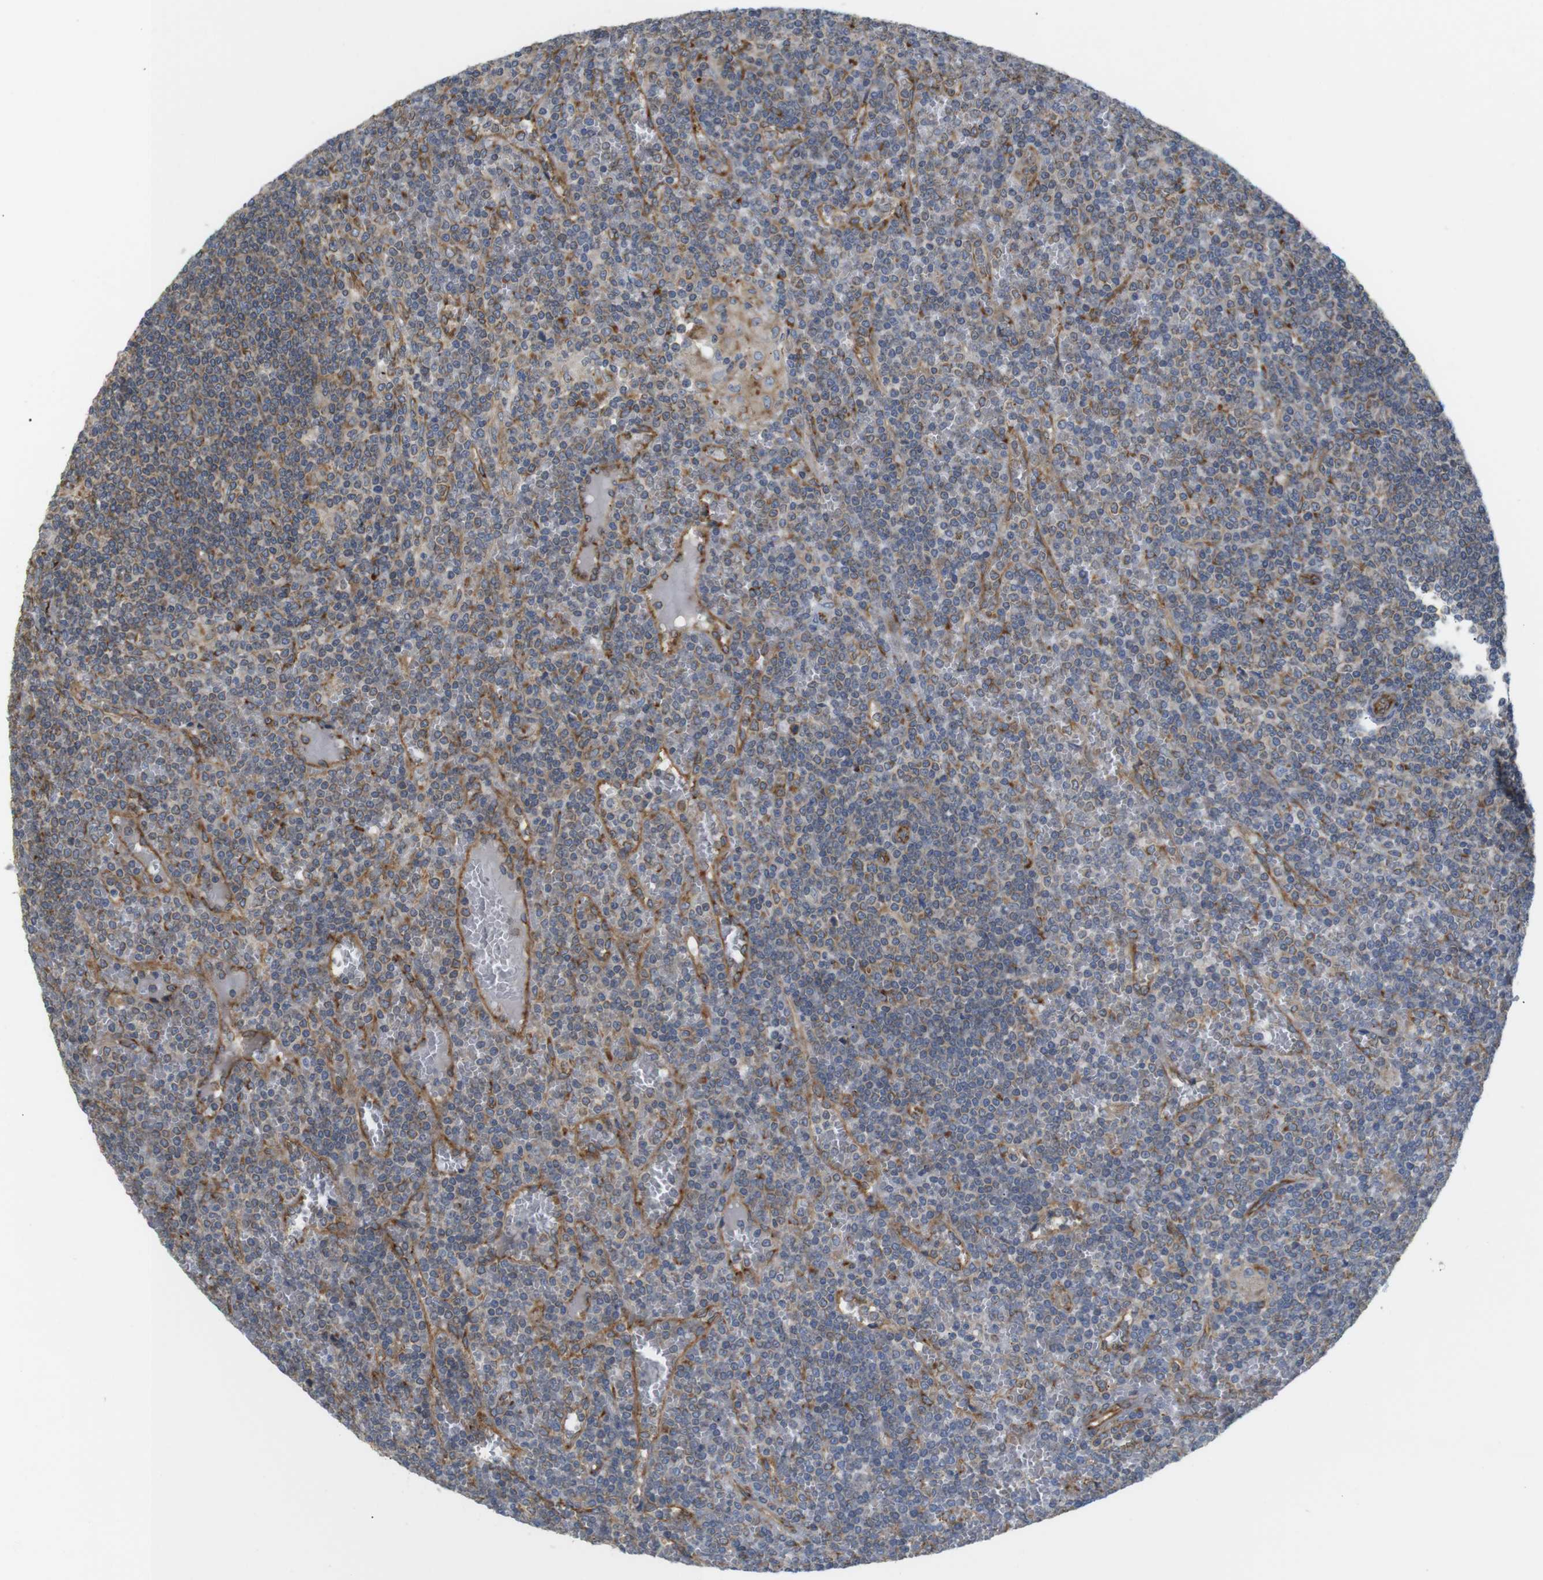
{"staining": {"intensity": "weak", "quantity": "25%-75%", "location": "cytoplasmic/membranous"}, "tissue": "lymphoma", "cell_type": "Tumor cells", "image_type": "cancer", "snomed": [{"axis": "morphology", "description": "Malignant lymphoma, non-Hodgkin's type, Low grade"}, {"axis": "topography", "description": "Spleen"}], "caption": "Protein analysis of lymphoma tissue shows weak cytoplasmic/membranous staining in about 25%-75% of tumor cells.", "gene": "PCNX2", "patient": {"sex": "female", "age": 19}}